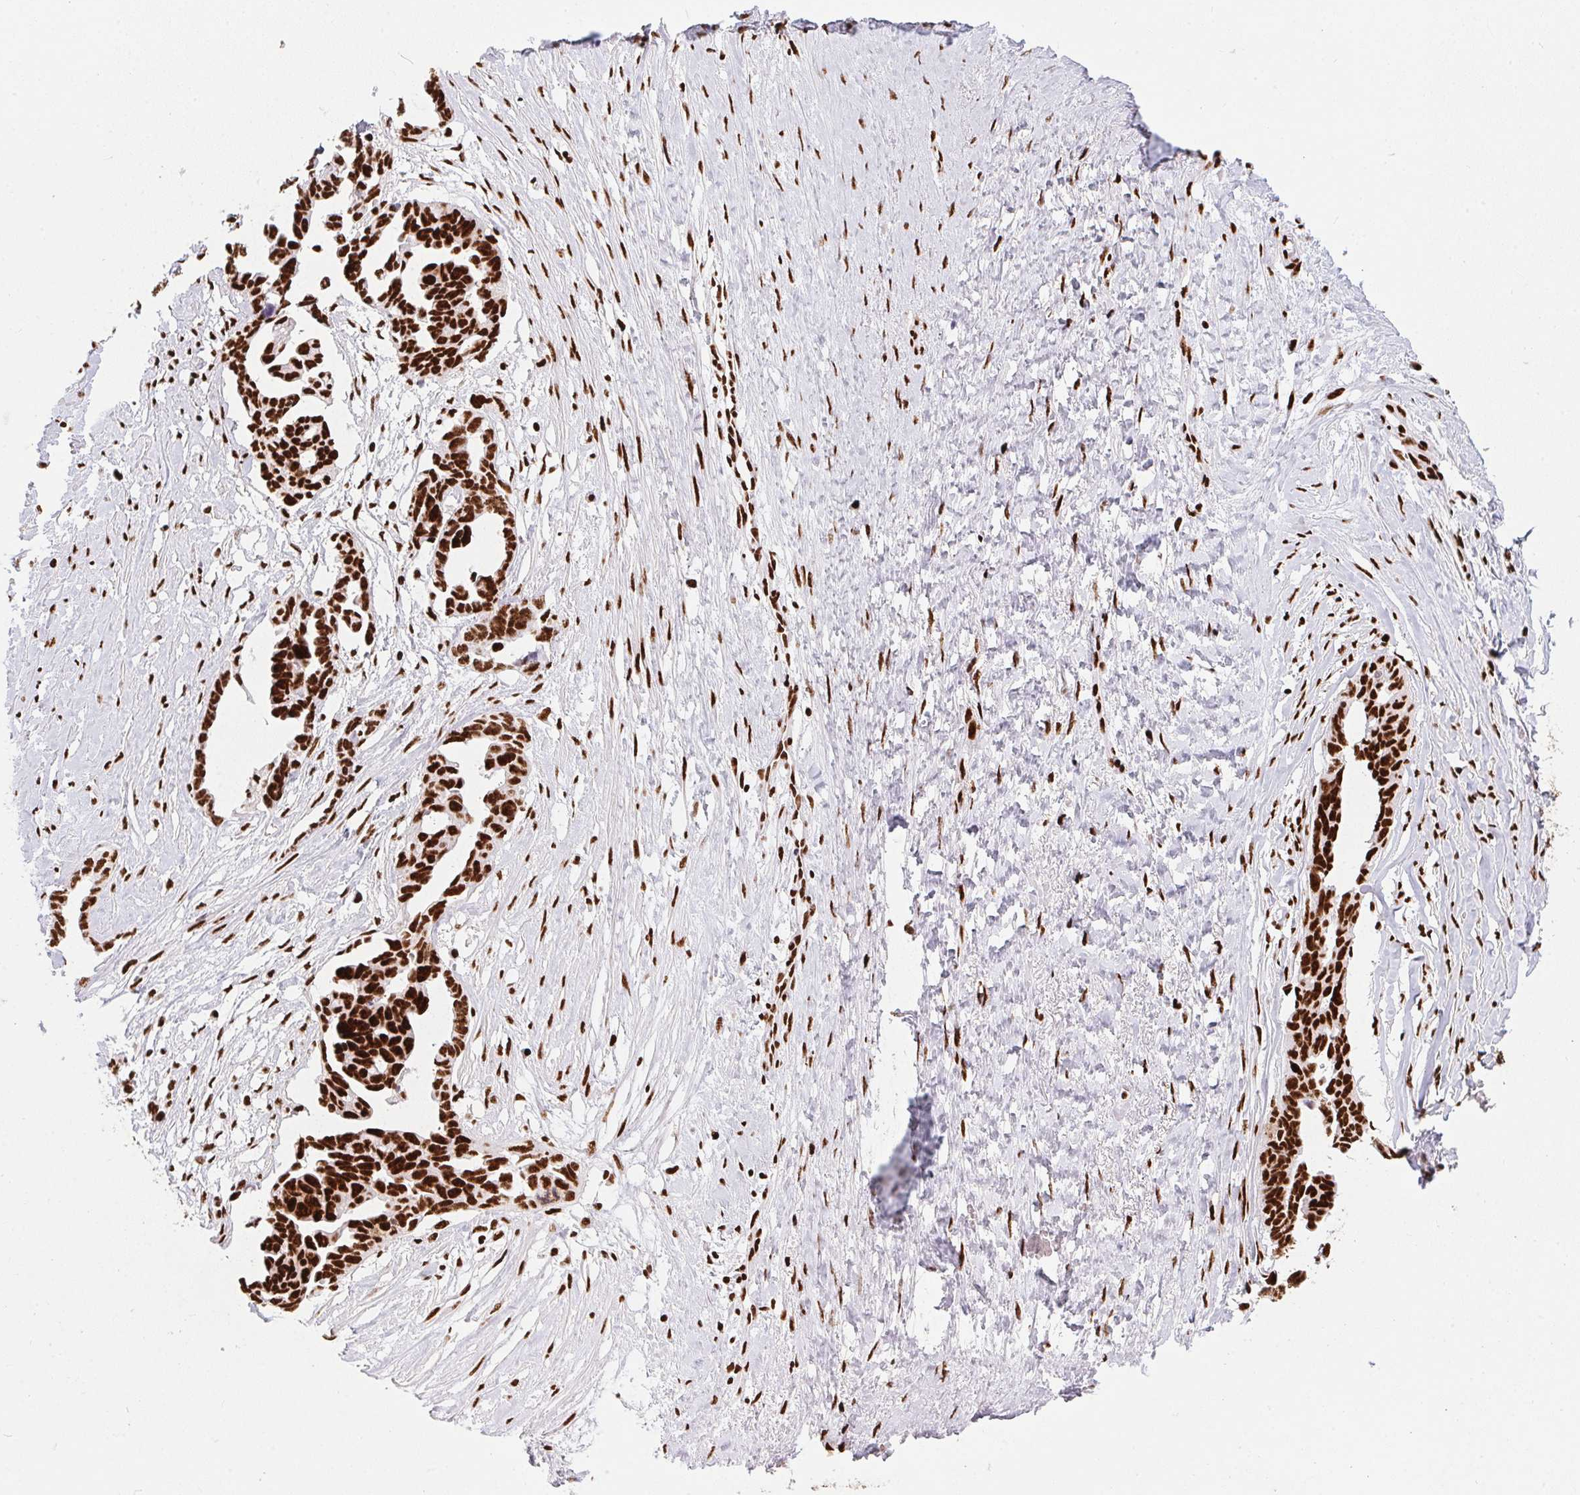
{"staining": {"intensity": "strong", "quantity": ">75%", "location": "nuclear"}, "tissue": "ovarian cancer", "cell_type": "Tumor cells", "image_type": "cancer", "snomed": [{"axis": "morphology", "description": "Cystadenocarcinoma, serous, NOS"}, {"axis": "topography", "description": "Ovary"}], "caption": "Immunohistochemical staining of human ovarian serous cystadenocarcinoma shows high levels of strong nuclear protein staining in approximately >75% of tumor cells.", "gene": "PAGE3", "patient": {"sex": "female", "age": 69}}